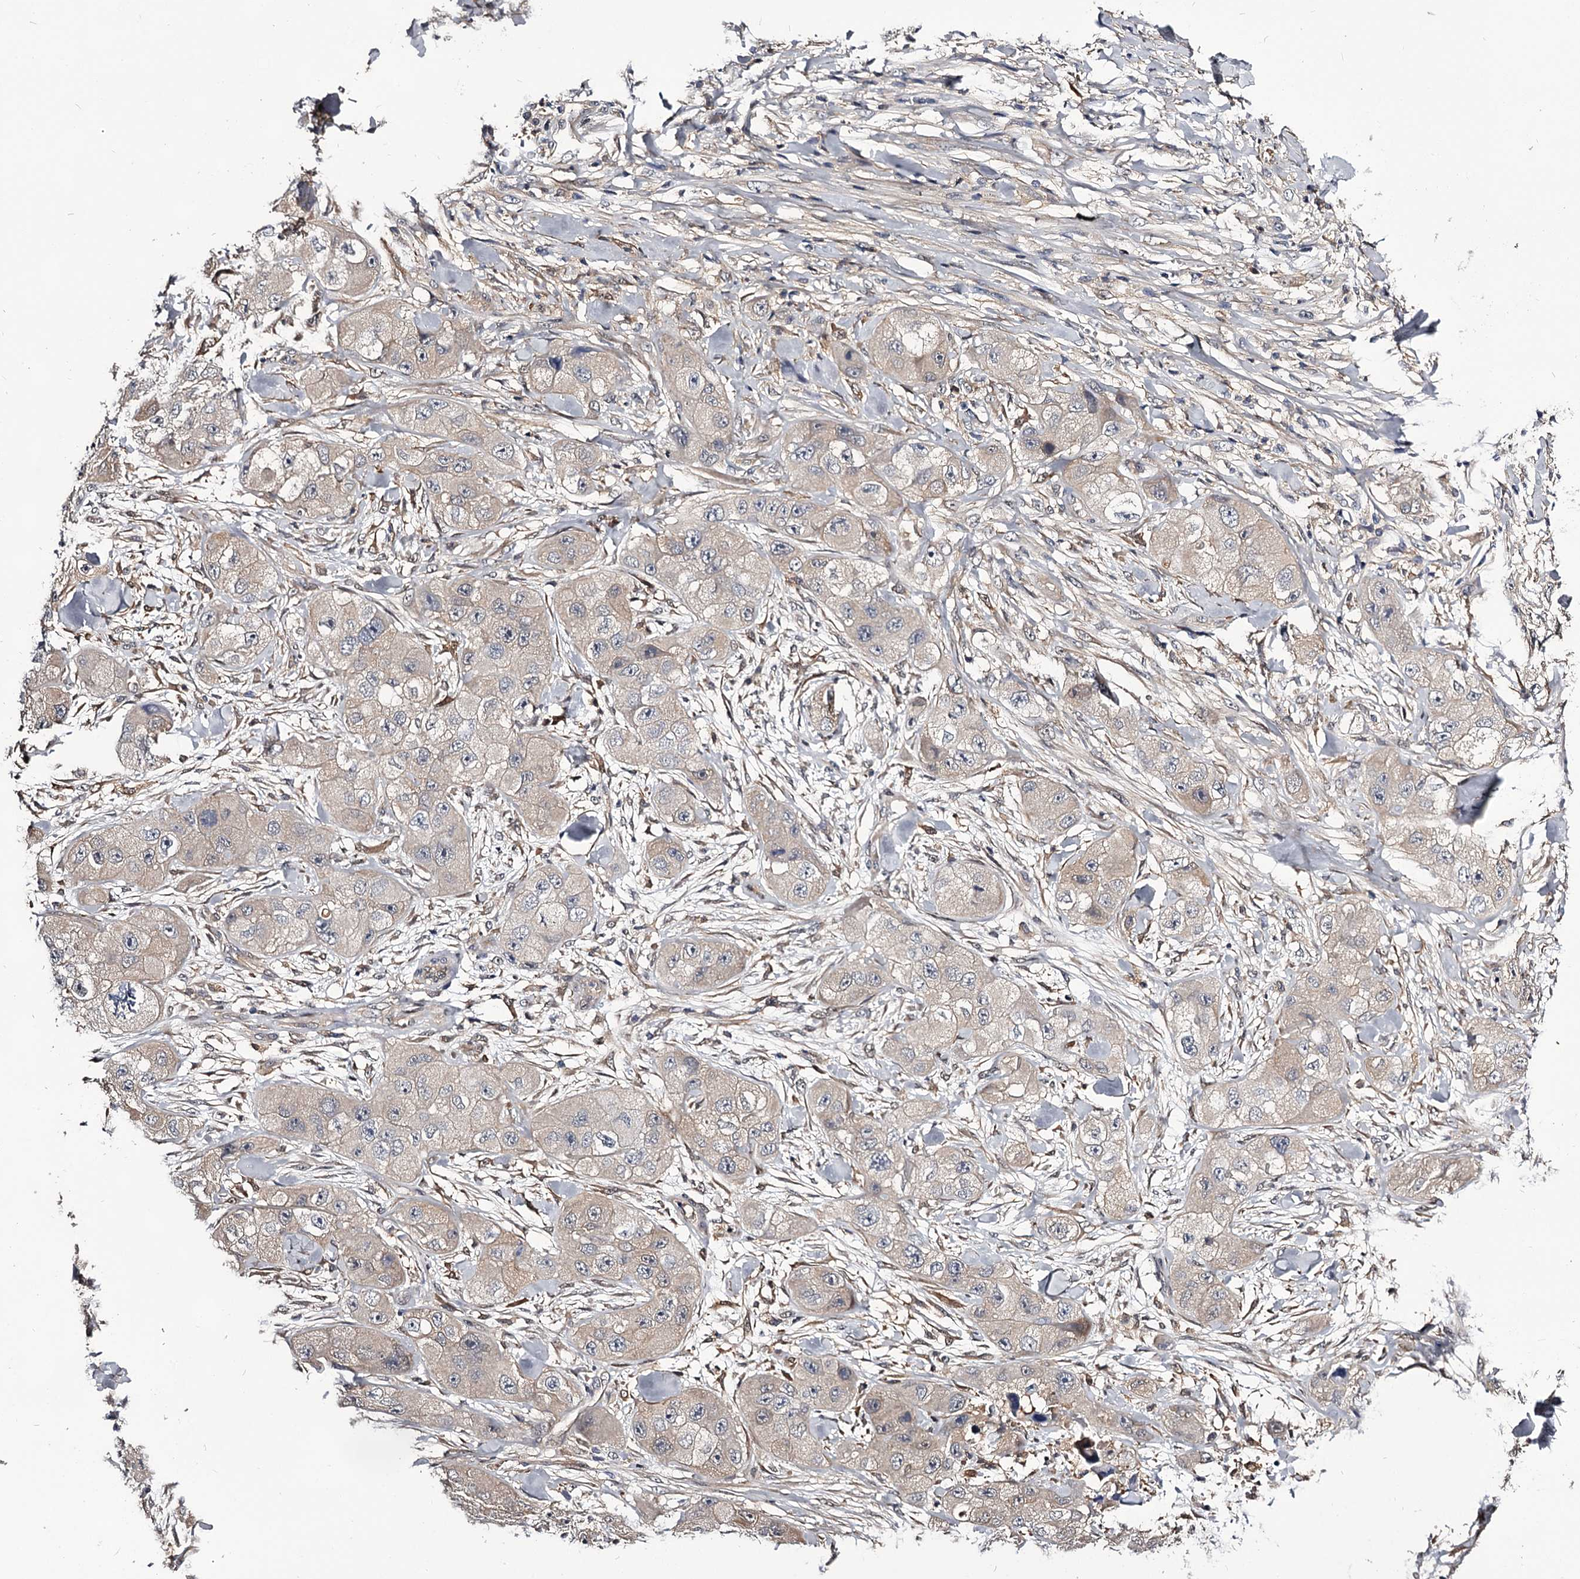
{"staining": {"intensity": "weak", "quantity": "<25%", "location": "cytoplasmic/membranous"}, "tissue": "skin cancer", "cell_type": "Tumor cells", "image_type": "cancer", "snomed": [{"axis": "morphology", "description": "Squamous cell carcinoma, NOS"}, {"axis": "topography", "description": "Skin"}, {"axis": "topography", "description": "Subcutis"}], "caption": "Tumor cells show no significant staining in squamous cell carcinoma (skin).", "gene": "GSTO1", "patient": {"sex": "male", "age": 73}}